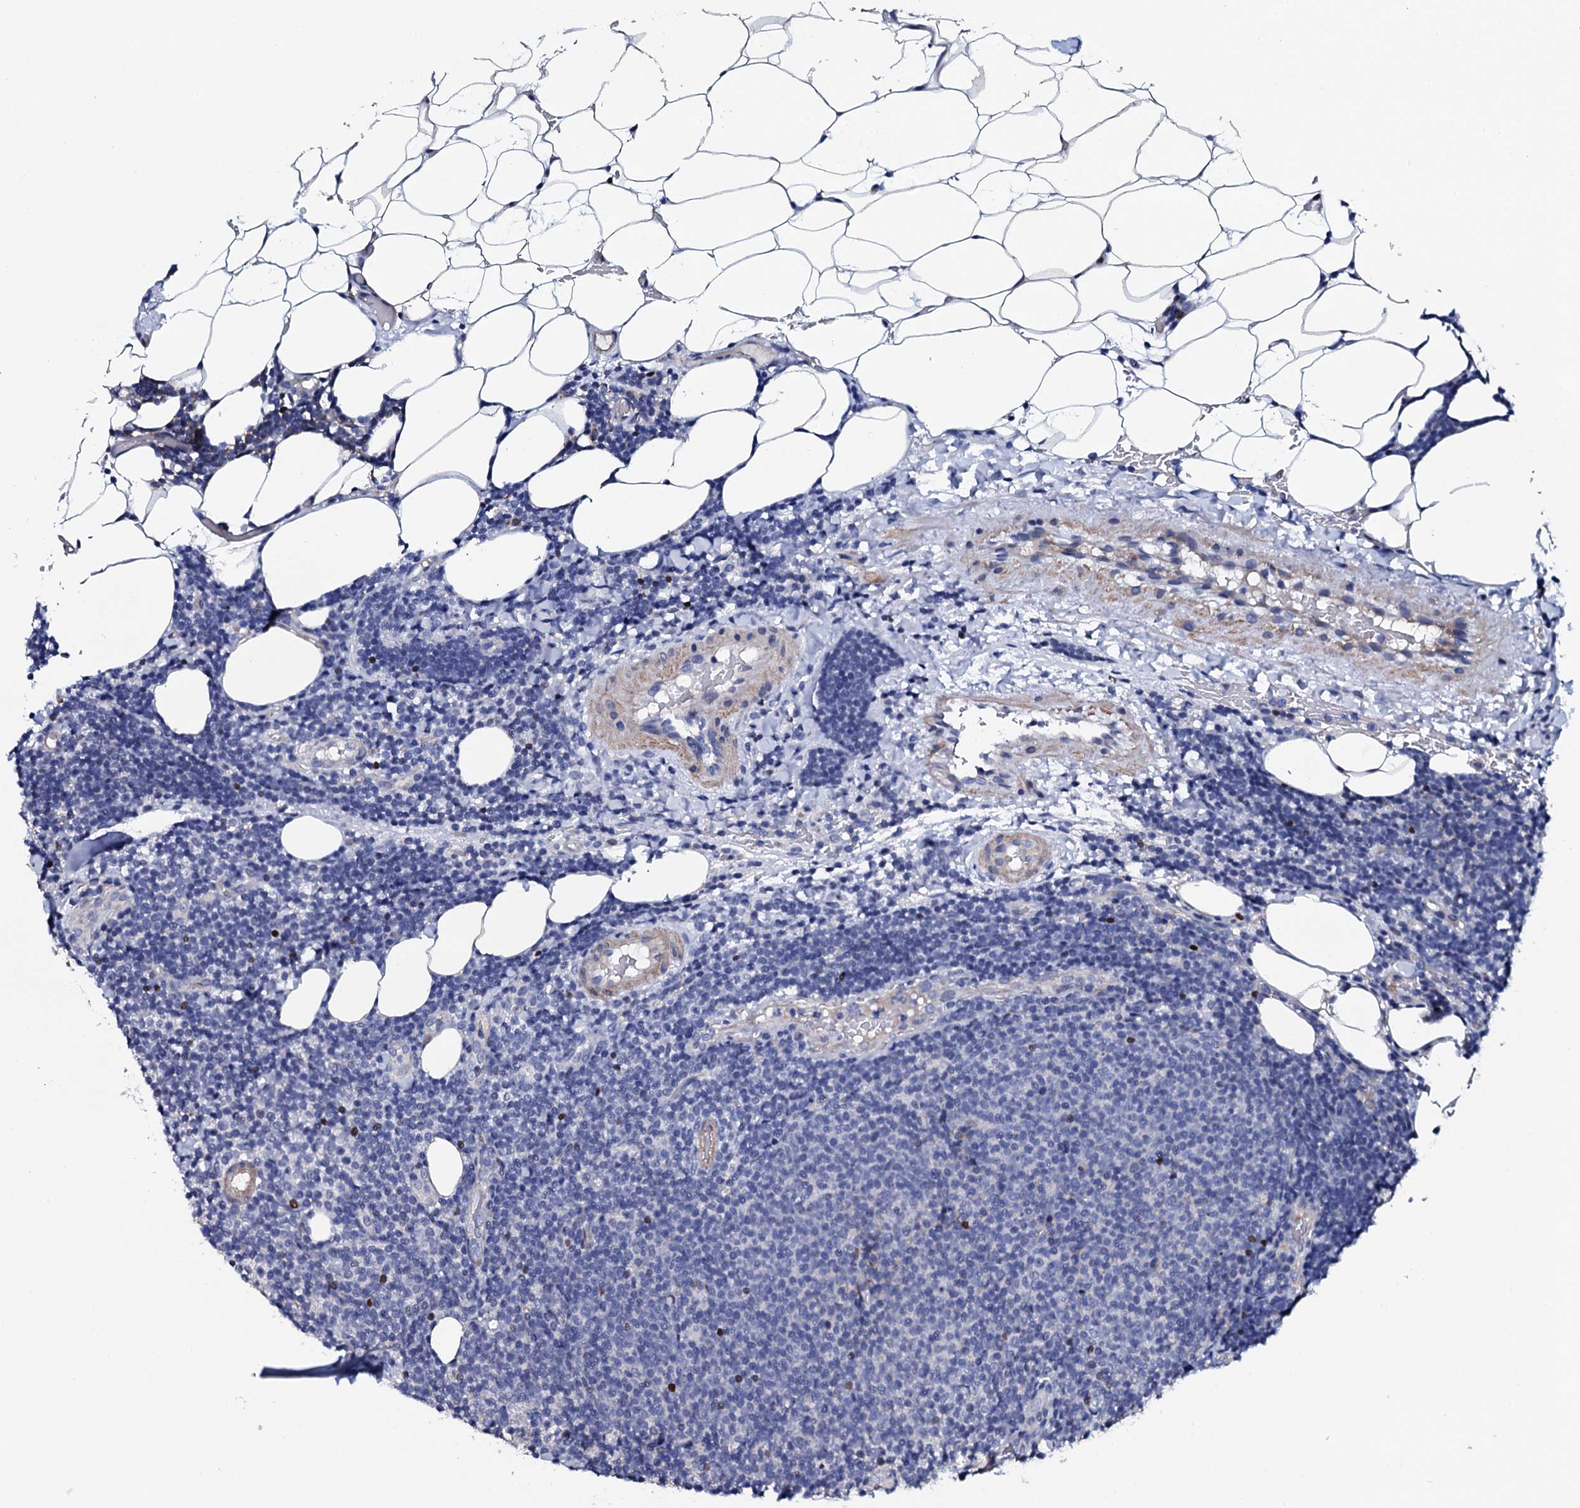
{"staining": {"intensity": "negative", "quantity": "none", "location": "none"}, "tissue": "lymphoma", "cell_type": "Tumor cells", "image_type": "cancer", "snomed": [{"axis": "morphology", "description": "Malignant lymphoma, non-Hodgkin's type, Low grade"}, {"axis": "topography", "description": "Lymph node"}], "caption": "Tumor cells show no significant staining in low-grade malignant lymphoma, non-Hodgkin's type.", "gene": "NPM2", "patient": {"sex": "male", "age": 66}}